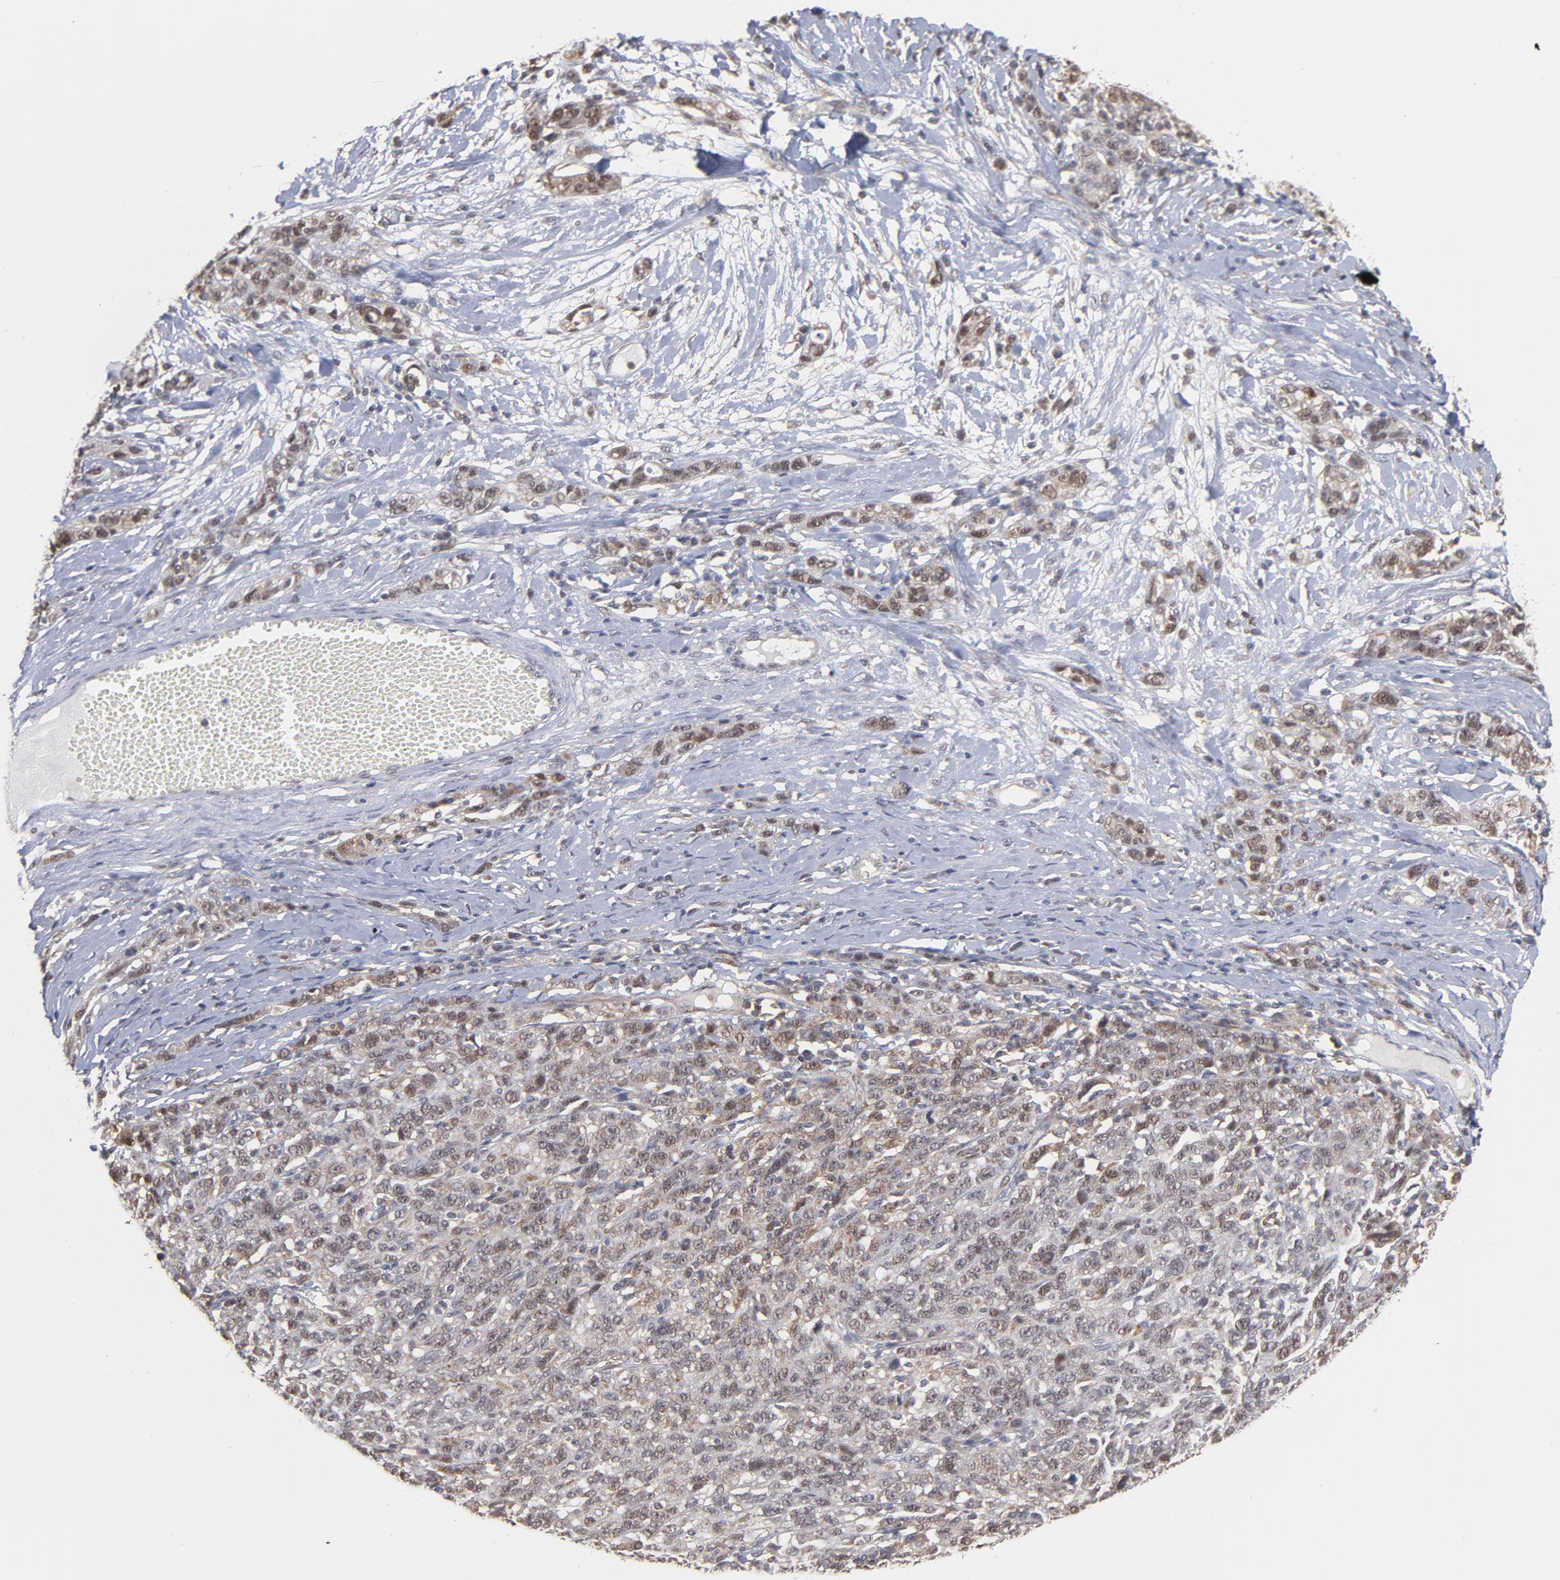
{"staining": {"intensity": "weak", "quantity": "25%-75%", "location": "nuclear"}, "tissue": "ovarian cancer", "cell_type": "Tumor cells", "image_type": "cancer", "snomed": [{"axis": "morphology", "description": "Cystadenocarcinoma, serous, NOS"}, {"axis": "topography", "description": "Ovary"}], "caption": "IHC micrograph of human ovarian cancer (serous cystadenocarcinoma) stained for a protein (brown), which shows low levels of weak nuclear positivity in approximately 25%-75% of tumor cells.", "gene": "OAS1", "patient": {"sex": "female", "age": 71}}